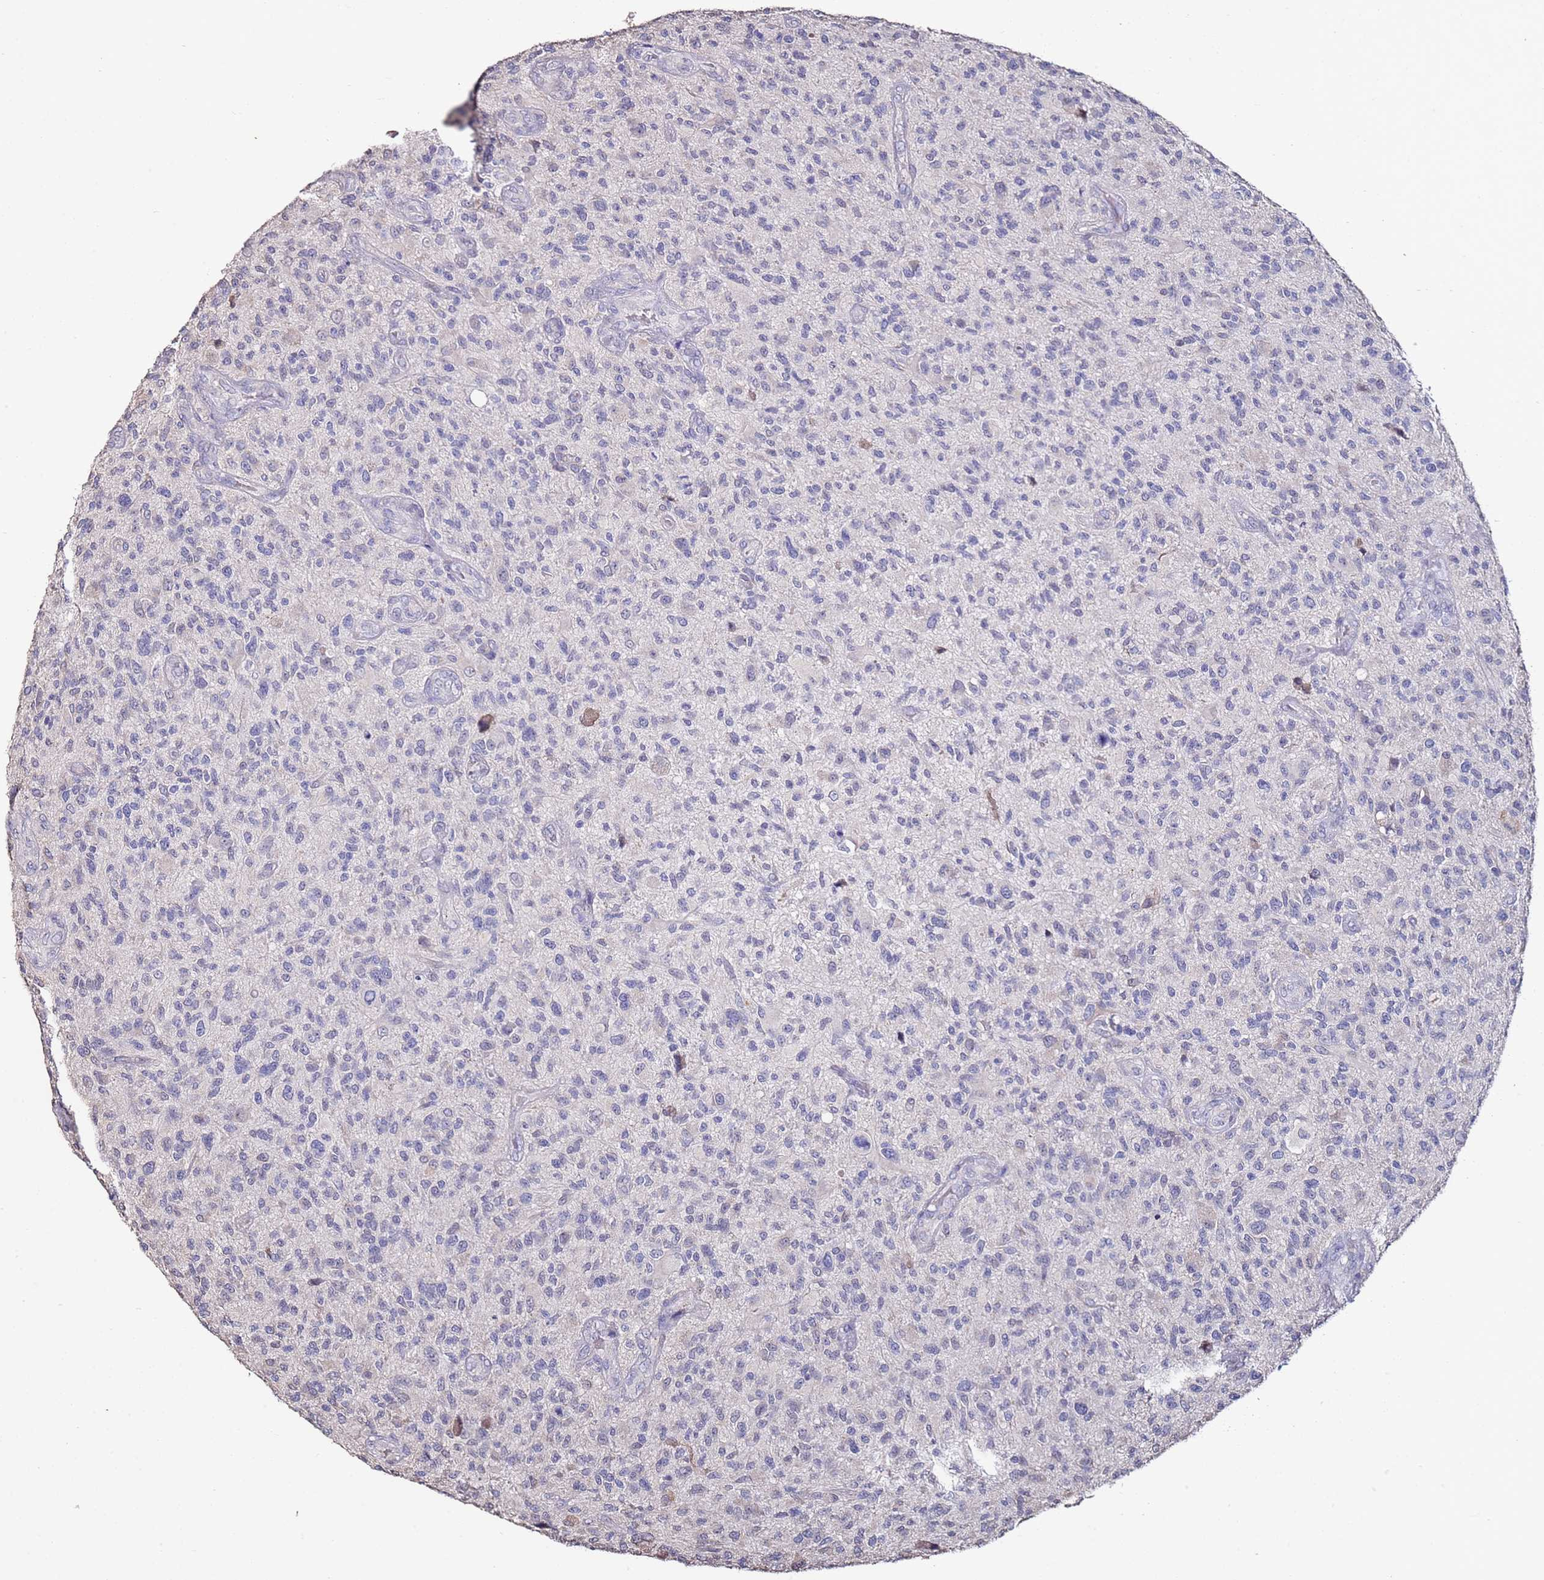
{"staining": {"intensity": "negative", "quantity": "none", "location": "none"}, "tissue": "glioma", "cell_type": "Tumor cells", "image_type": "cancer", "snomed": [{"axis": "morphology", "description": "Glioma, malignant, High grade"}, {"axis": "topography", "description": "Brain"}], "caption": "This is an IHC image of human malignant glioma (high-grade). There is no staining in tumor cells.", "gene": "C3orf80", "patient": {"sex": "male", "age": 47}}